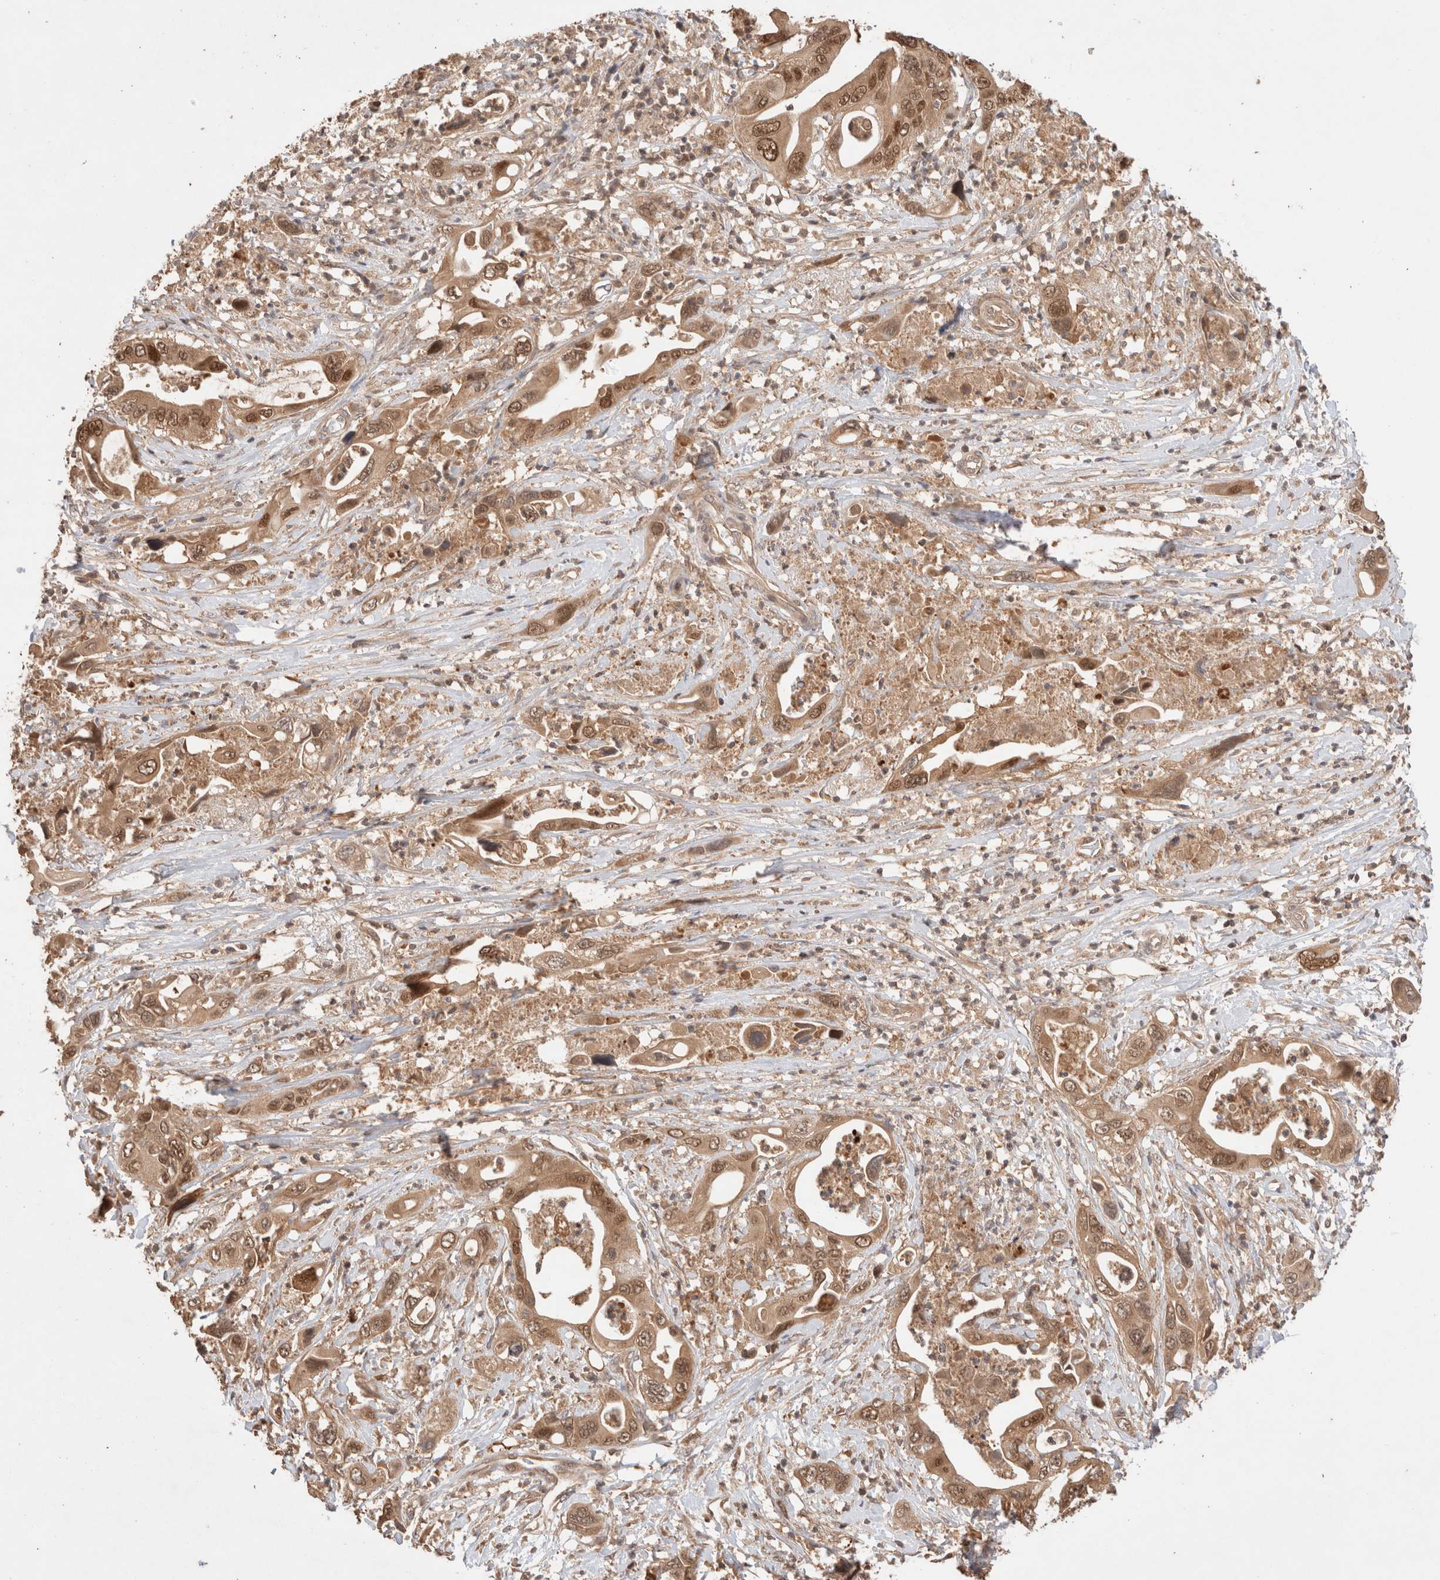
{"staining": {"intensity": "moderate", "quantity": ">75%", "location": "cytoplasmic/membranous,nuclear"}, "tissue": "pancreatic cancer", "cell_type": "Tumor cells", "image_type": "cancer", "snomed": [{"axis": "morphology", "description": "Adenocarcinoma, NOS"}, {"axis": "topography", "description": "Pancreas"}], "caption": "A brown stain shows moderate cytoplasmic/membranous and nuclear expression of a protein in human pancreatic adenocarcinoma tumor cells.", "gene": "CARNMT1", "patient": {"sex": "male", "age": 66}}